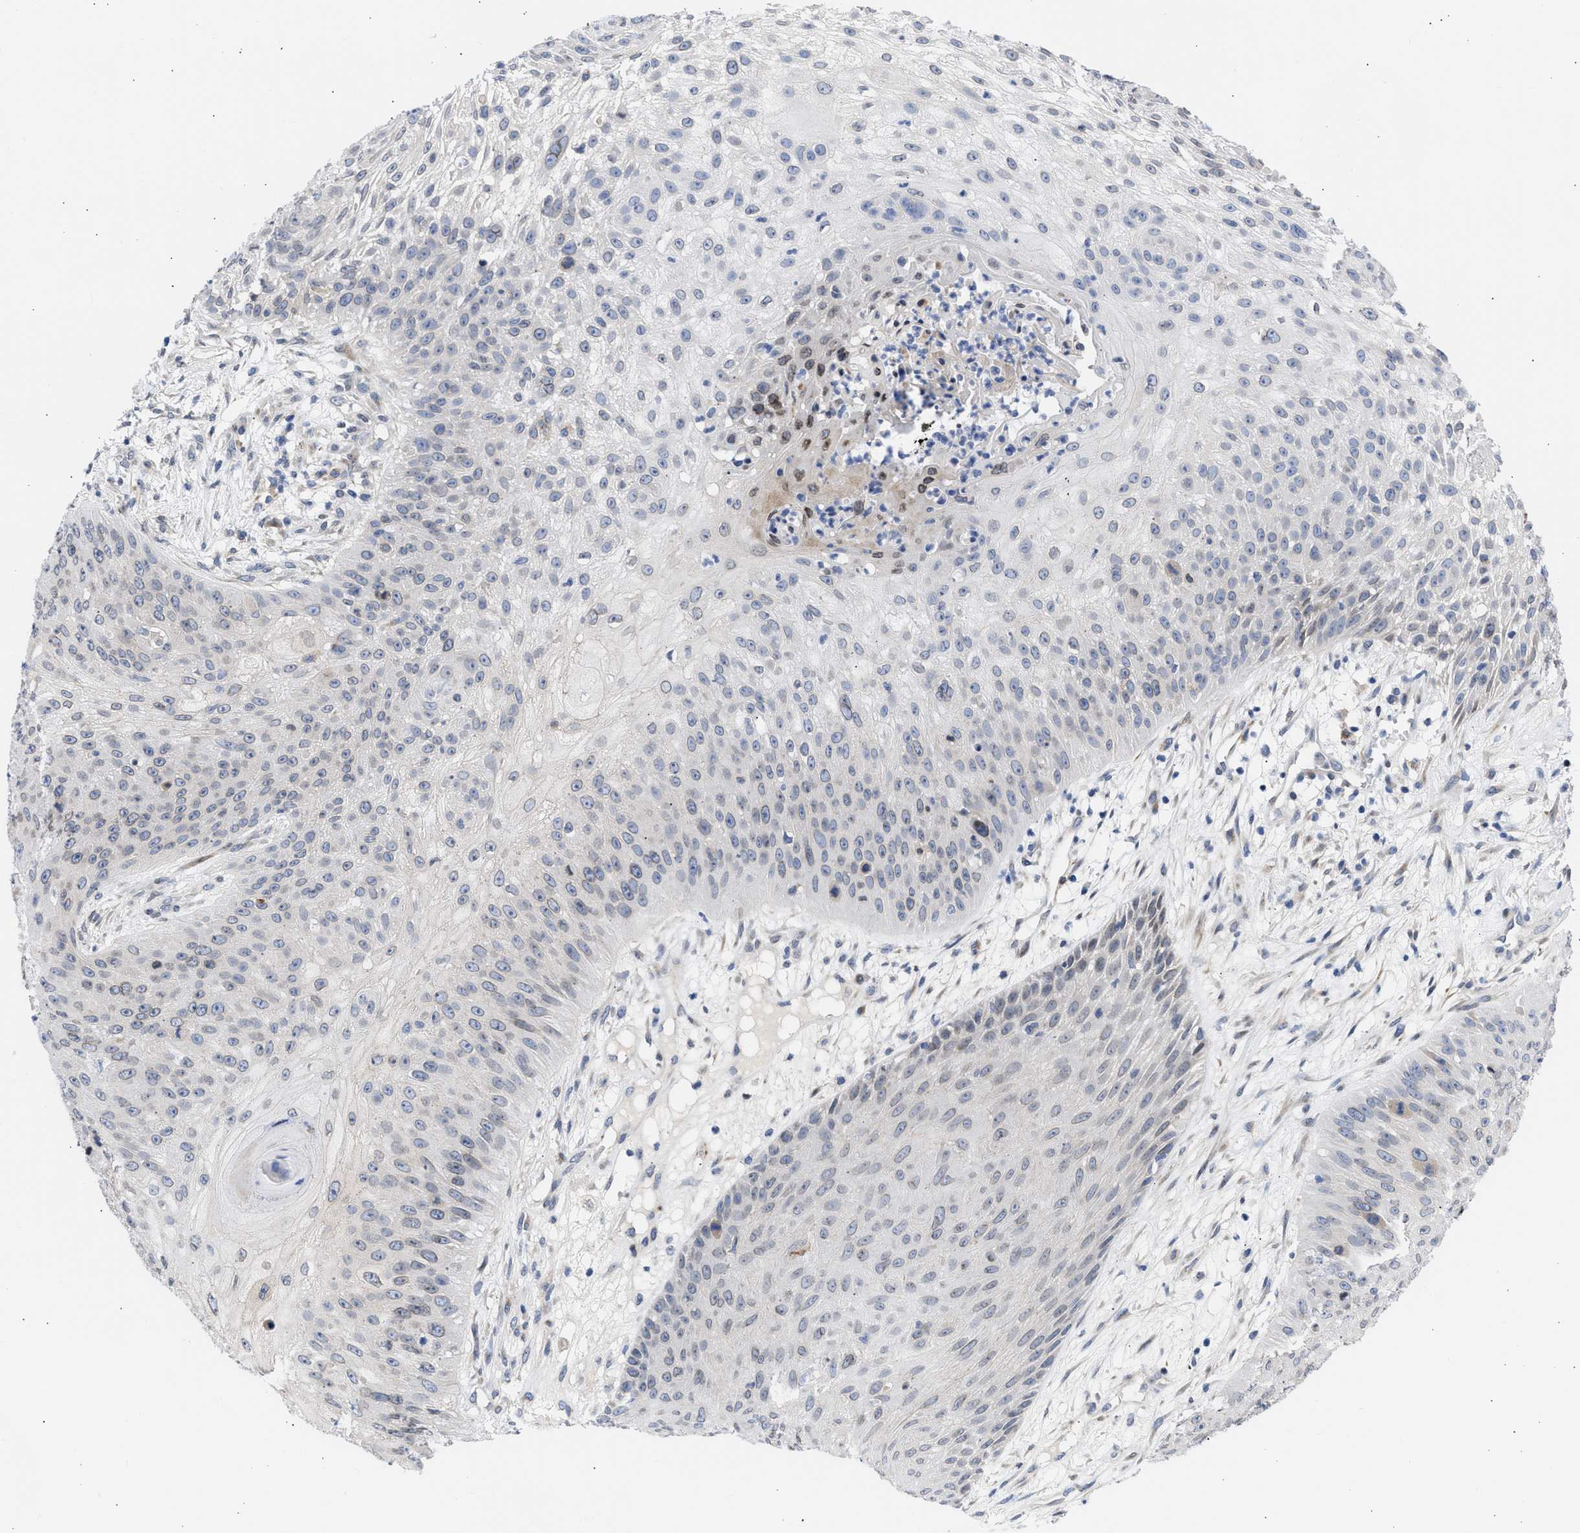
{"staining": {"intensity": "weak", "quantity": "<25%", "location": "nuclear"}, "tissue": "skin cancer", "cell_type": "Tumor cells", "image_type": "cancer", "snomed": [{"axis": "morphology", "description": "Squamous cell carcinoma, NOS"}, {"axis": "topography", "description": "Skin"}], "caption": "Protein analysis of skin cancer (squamous cell carcinoma) demonstrates no significant expression in tumor cells. The staining was performed using DAB to visualize the protein expression in brown, while the nuclei were stained in blue with hematoxylin (Magnification: 20x).", "gene": "NUP35", "patient": {"sex": "female", "age": 80}}